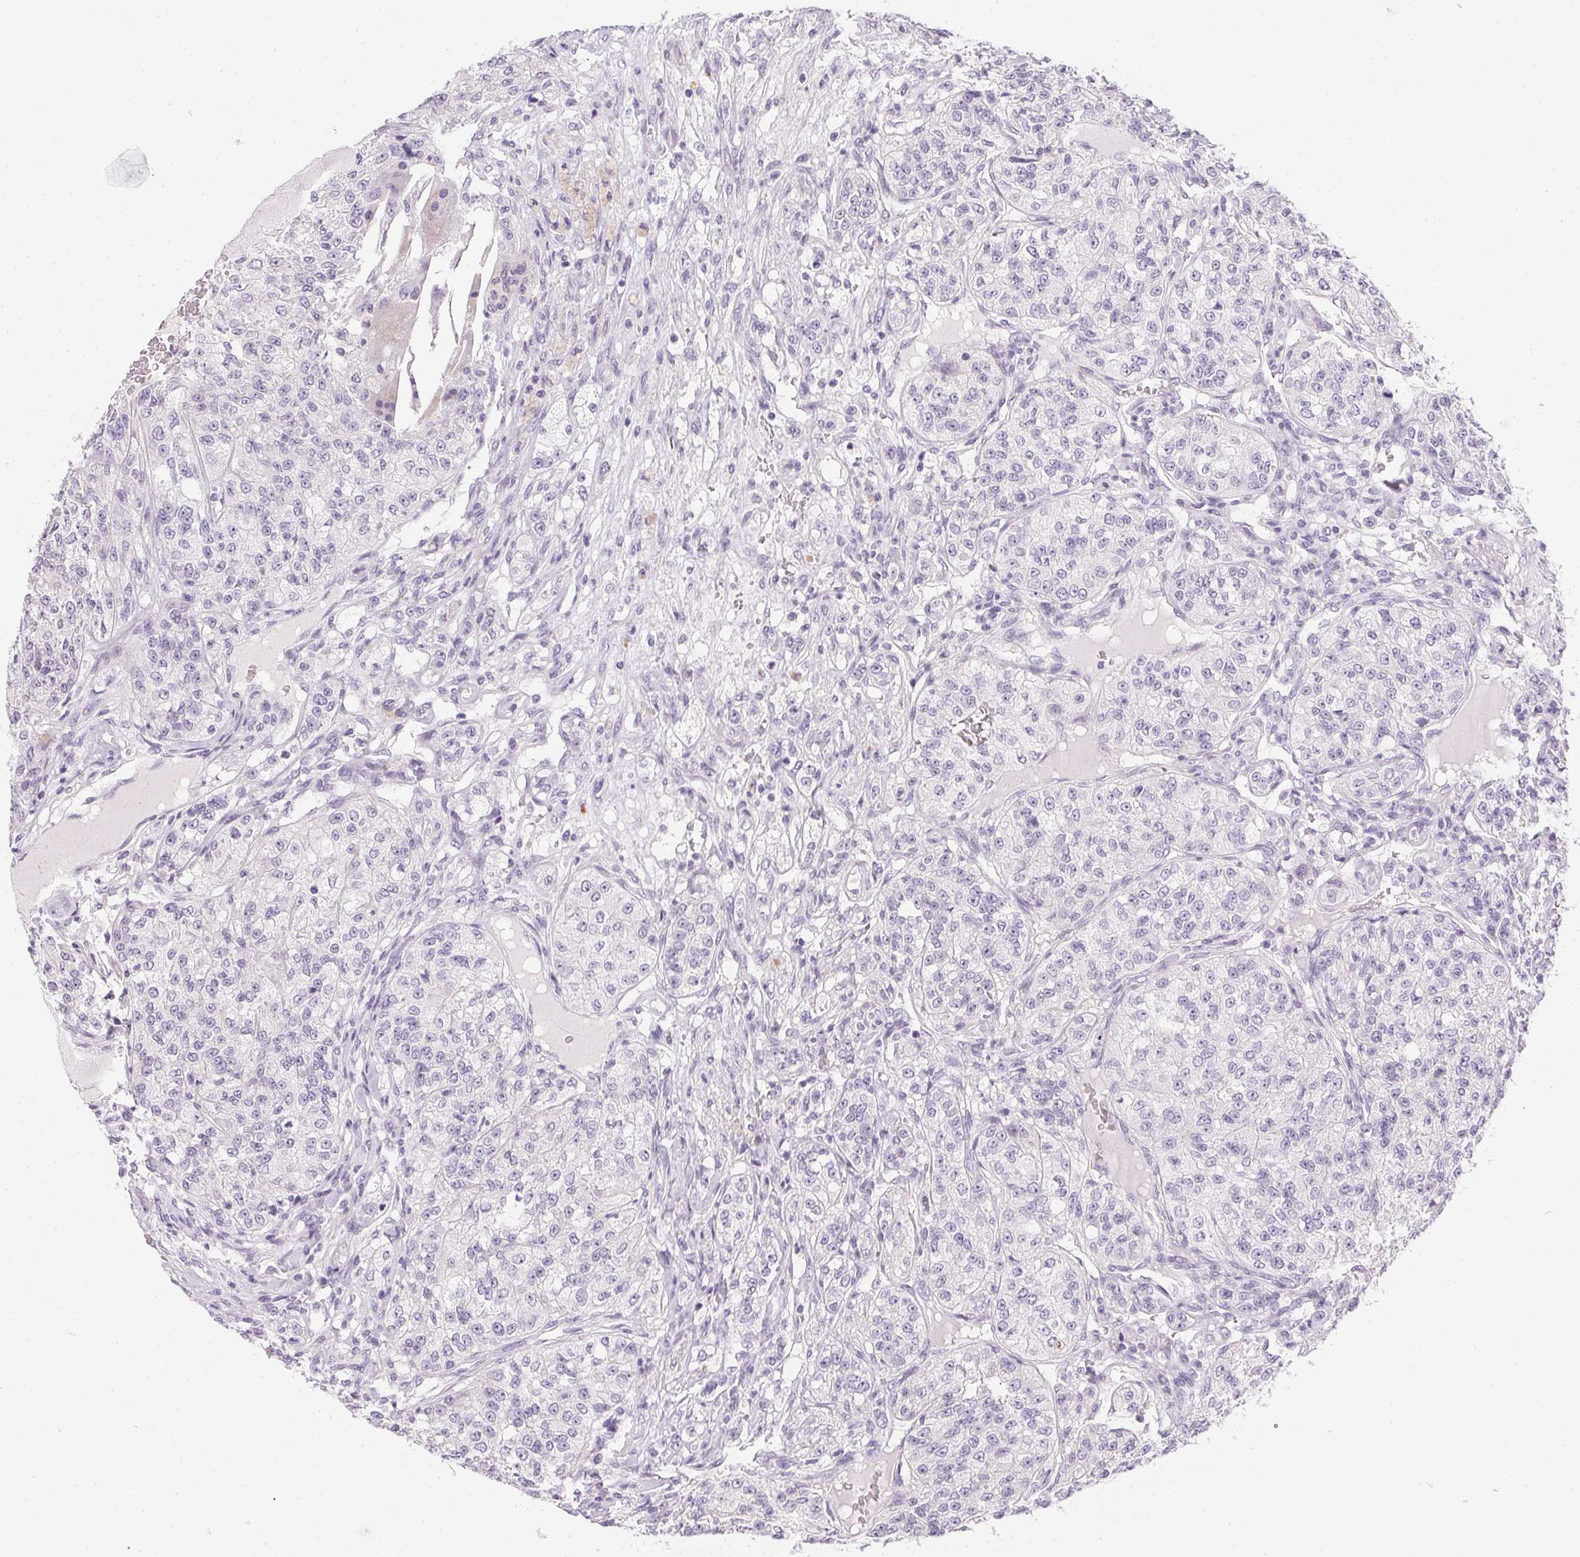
{"staining": {"intensity": "negative", "quantity": "none", "location": "none"}, "tissue": "renal cancer", "cell_type": "Tumor cells", "image_type": "cancer", "snomed": [{"axis": "morphology", "description": "Adenocarcinoma, NOS"}, {"axis": "topography", "description": "Kidney"}], "caption": "IHC micrograph of human renal cancer (adenocarcinoma) stained for a protein (brown), which displays no staining in tumor cells.", "gene": "GSDMC", "patient": {"sex": "female", "age": 63}}